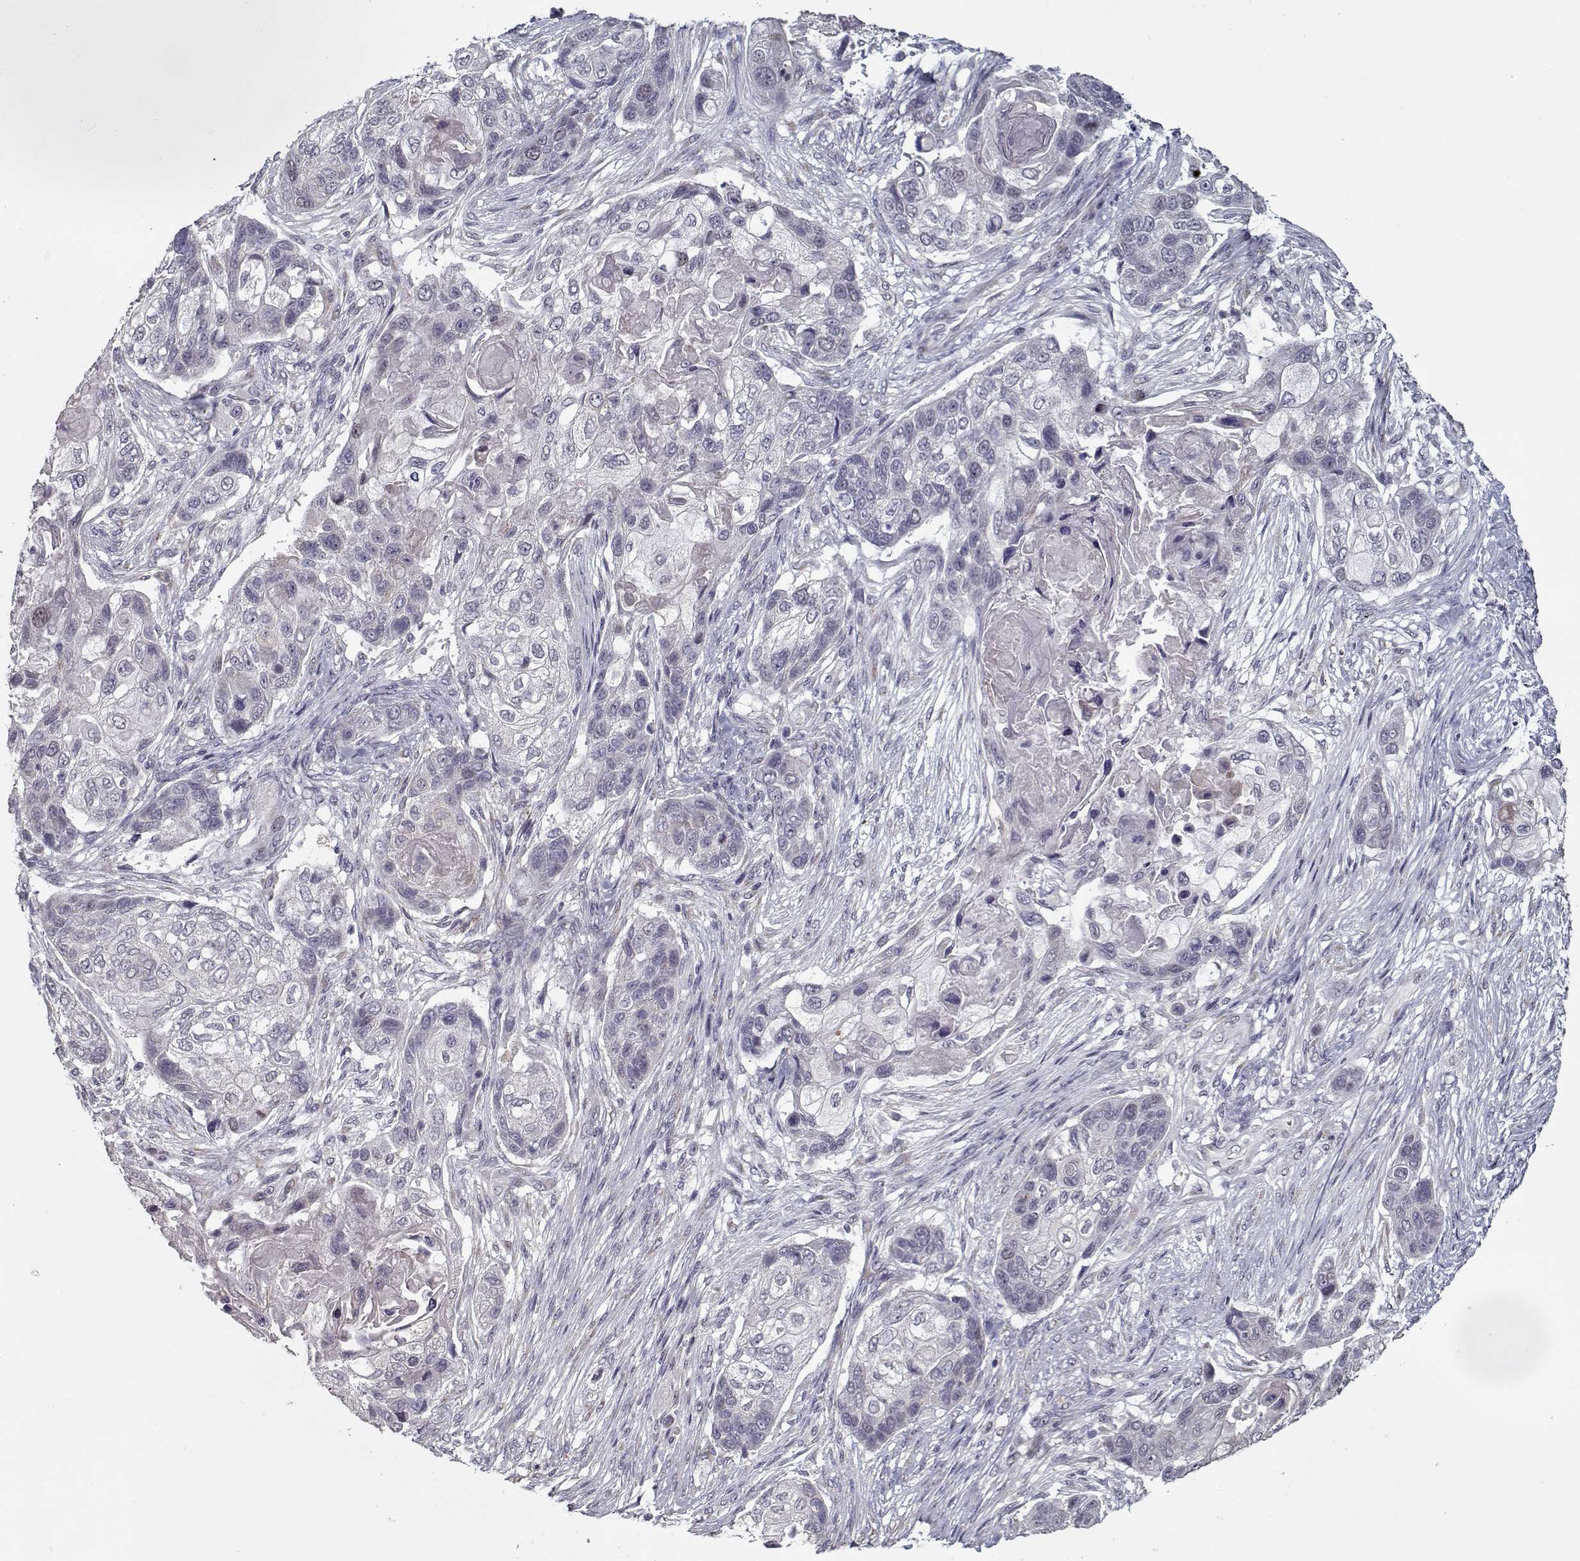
{"staining": {"intensity": "weak", "quantity": "<25%", "location": "cytoplasmic/membranous"}, "tissue": "lung cancer", "cell_type": "Tumor cells", "image_type": "cancer", "snomed": [{"axis": "morphology", "description": "Squamous cell carcinoma, NOS"}, {"axis": "topography", "description": "Lung"}], "caption": "Squamous cell carcinoma (lung) stained for a protein using immunohistochemistry (IHC) exhibits no staining tumor cells.", "gene": "SEC16B", "patient": {"sex": "male", "age": 69}}